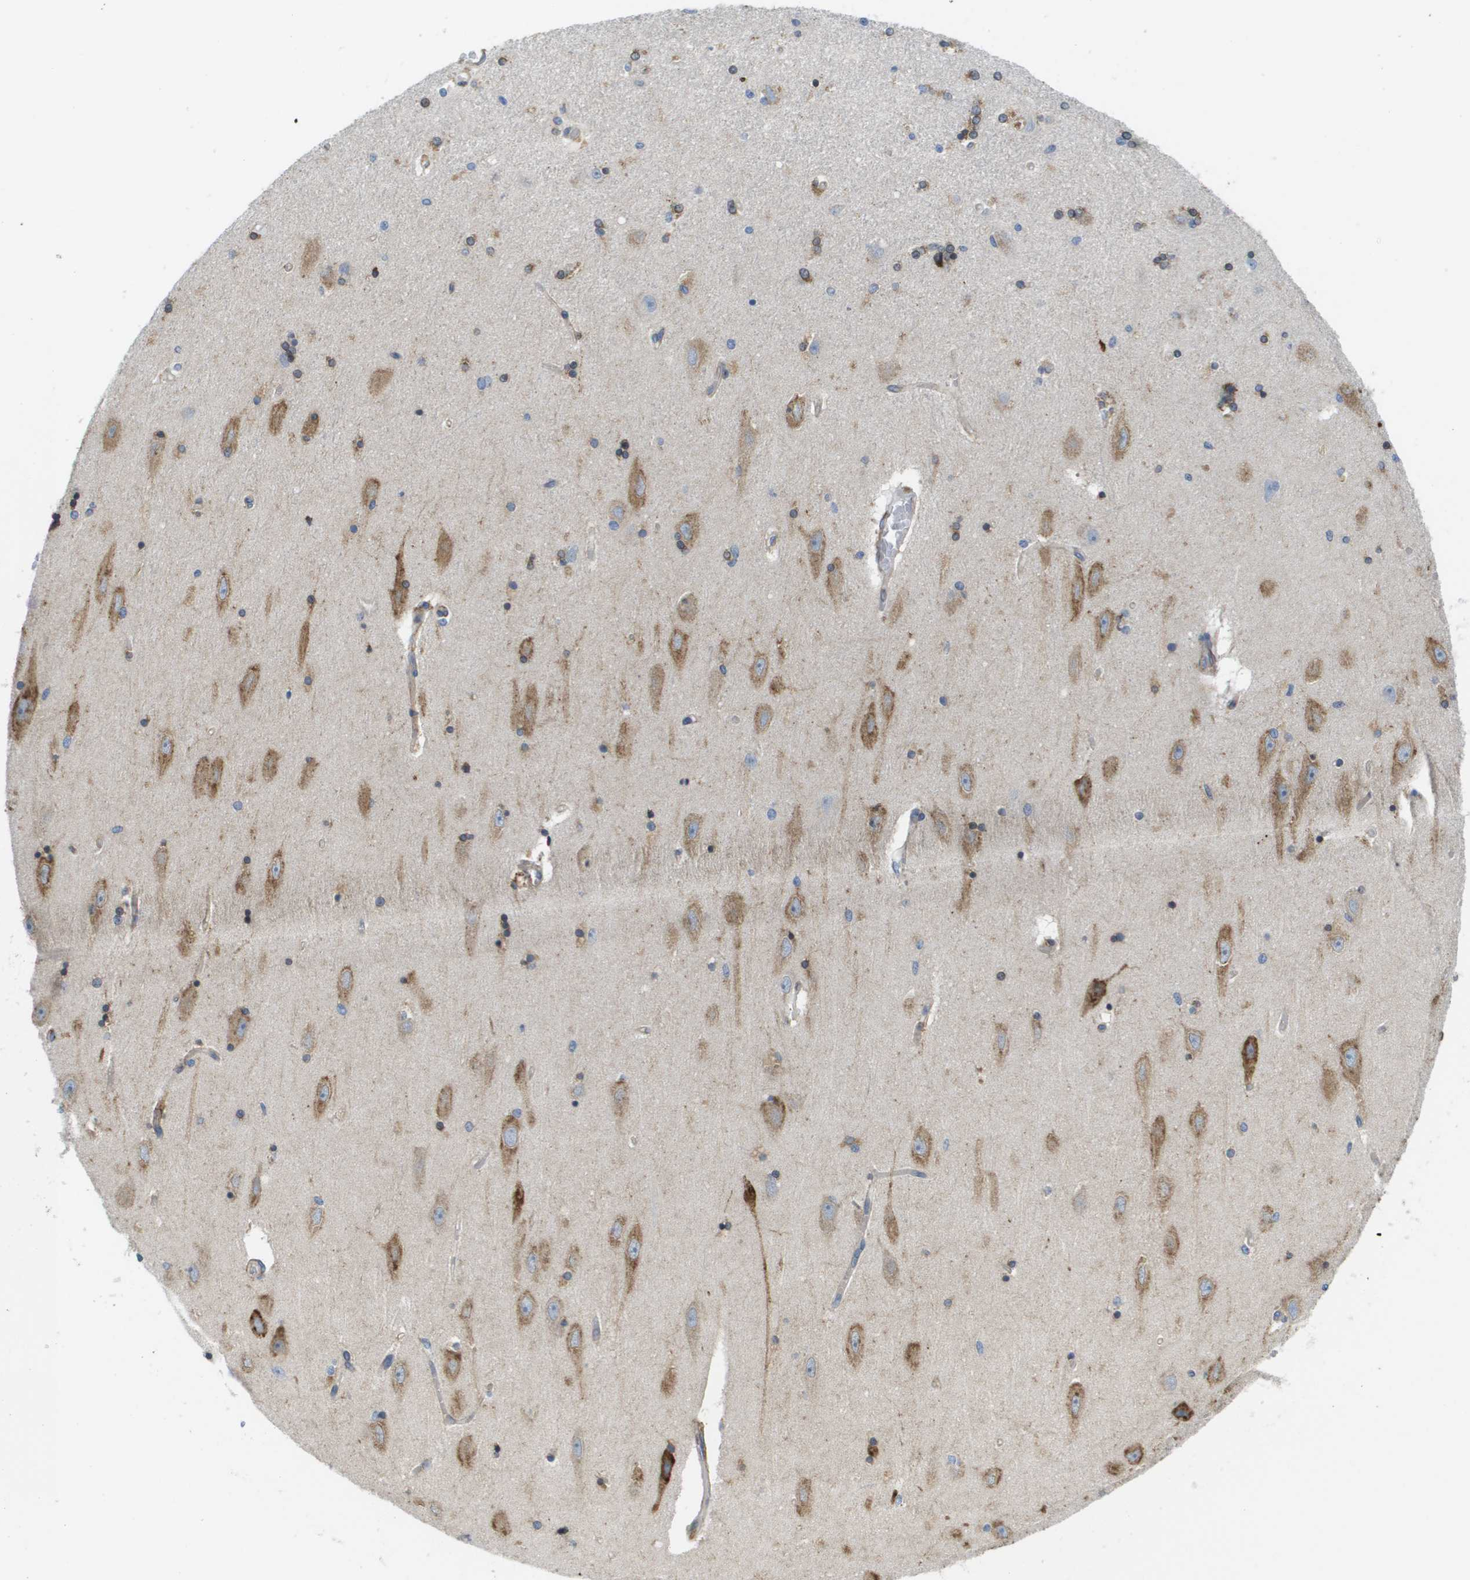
{"staining": {"intensity": "moderate", "quantity": "25%-75%", "location": "cytoplasmic/membranous"}, "tissue": "hippocampus", "cell_type": "Glial cells", "image_type": "normal", "snomed": [{"axis": "morphology", "description": "Normal tissue, NOS"}, {"axis": "topography", "description": "Hippocampus"}], "caption": "IHC micrograph of benign hippocampus stained for a protein (brown), which demonstrates medium levels of moderate cytoplasmic/membranous staining in about 25%-75% of glial cells.", "gene": "ST3GAL2", "patient": {"sex": "female", "age": 54}}